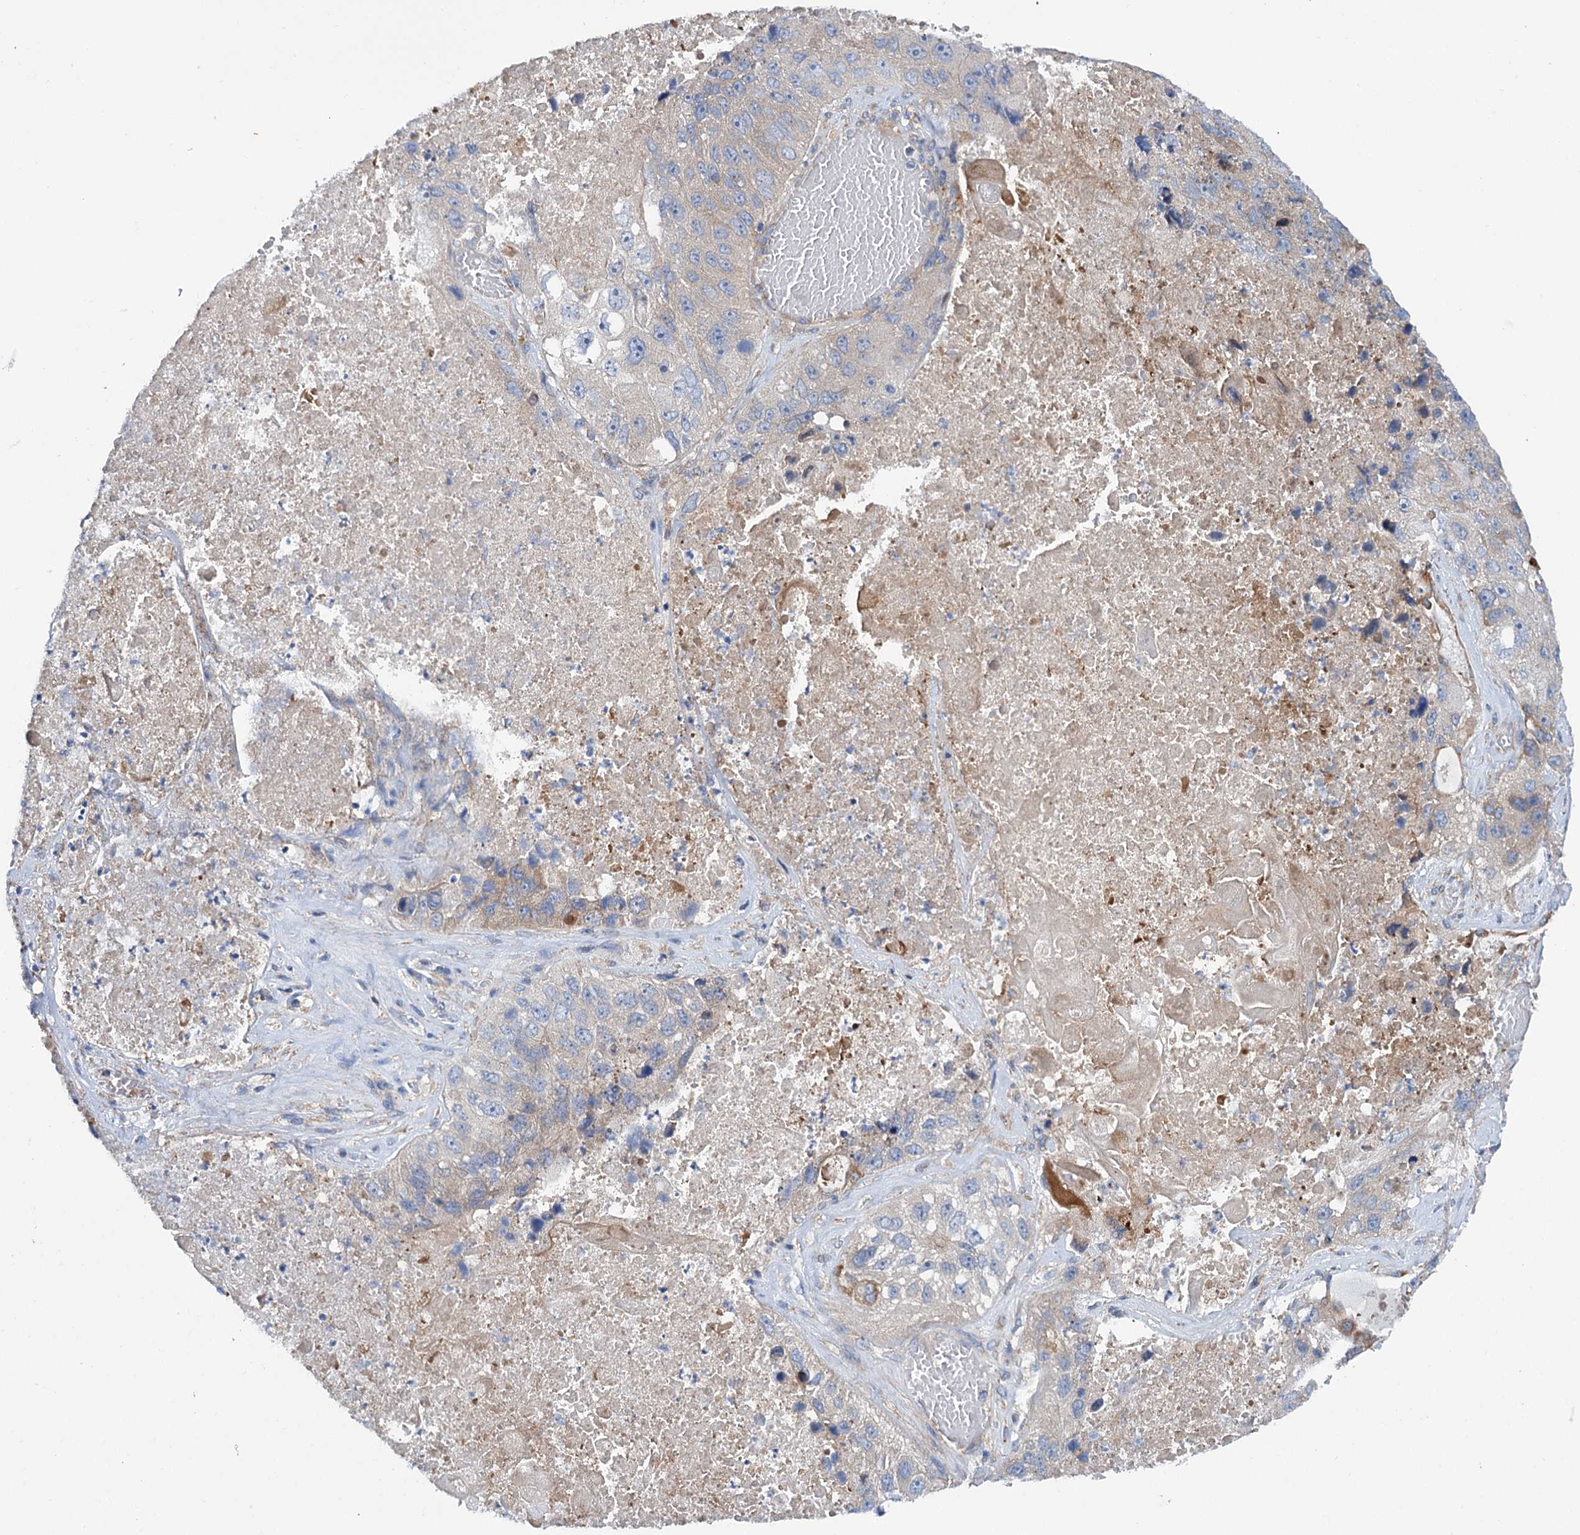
{"staining": {"intensity": "negative", "quantity": "none", "location": "none"}, "tissue": "lung cancer", "cell_type": "Tumor cells", "image_type": "cancer", "snomed": [{"axis": "morphology", "description": "Squamous cell carcinoma, NOS"}, {"axis": "topography", "description": "Lung"}], "caption": "Micrograph shows no significant protein positivity in tumor cells of lung cancer. (Immunohistochemistry (ihc), brightfield microscopy, high magnification).", "gene": "TRIM55", "patient": {"sex": "male", "age": 61}}